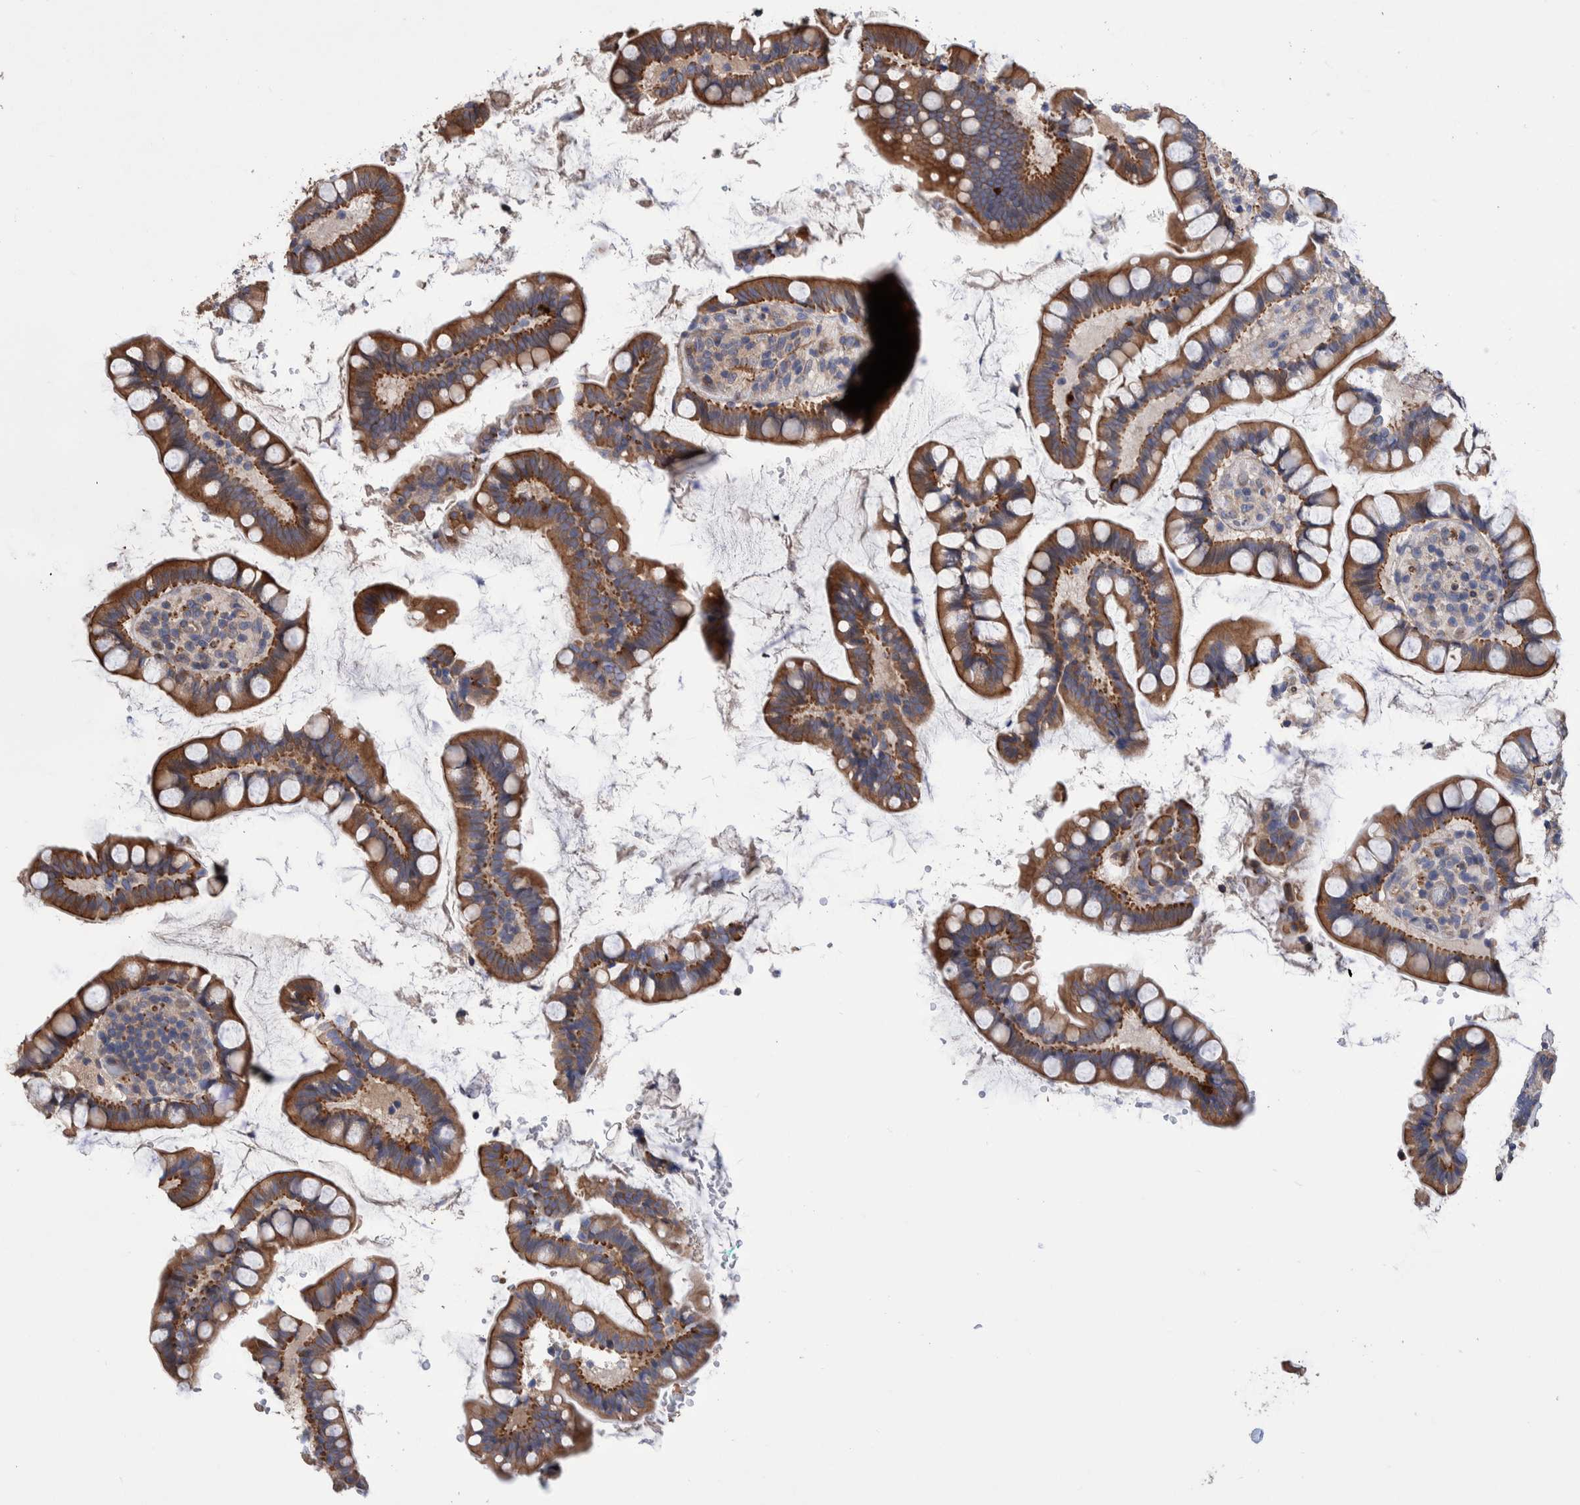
{"staining": {"intensity": "moderate", "quantity": ">75%", "location": "cytoplasmic/membranous"}, "tissue": "small intestine", "cell_type": "Glandular cells", "image_type": "normal", "snomed": [{"axis": "morphology", "description": "Normal tissue, NOS"}, {"axis": "topography", "description": "Smooth muscle"}, {"axis": "topography", "description": "Small intestine"}], "caption": "Immunohistochemical staining of benign human small intestine exhibits medium levels of moderate cytoplasmic/membranous positivity in about >75% of glandular cells.", "gene": "SLC45A4", "patient": {"sex": "female", "age": 84}}